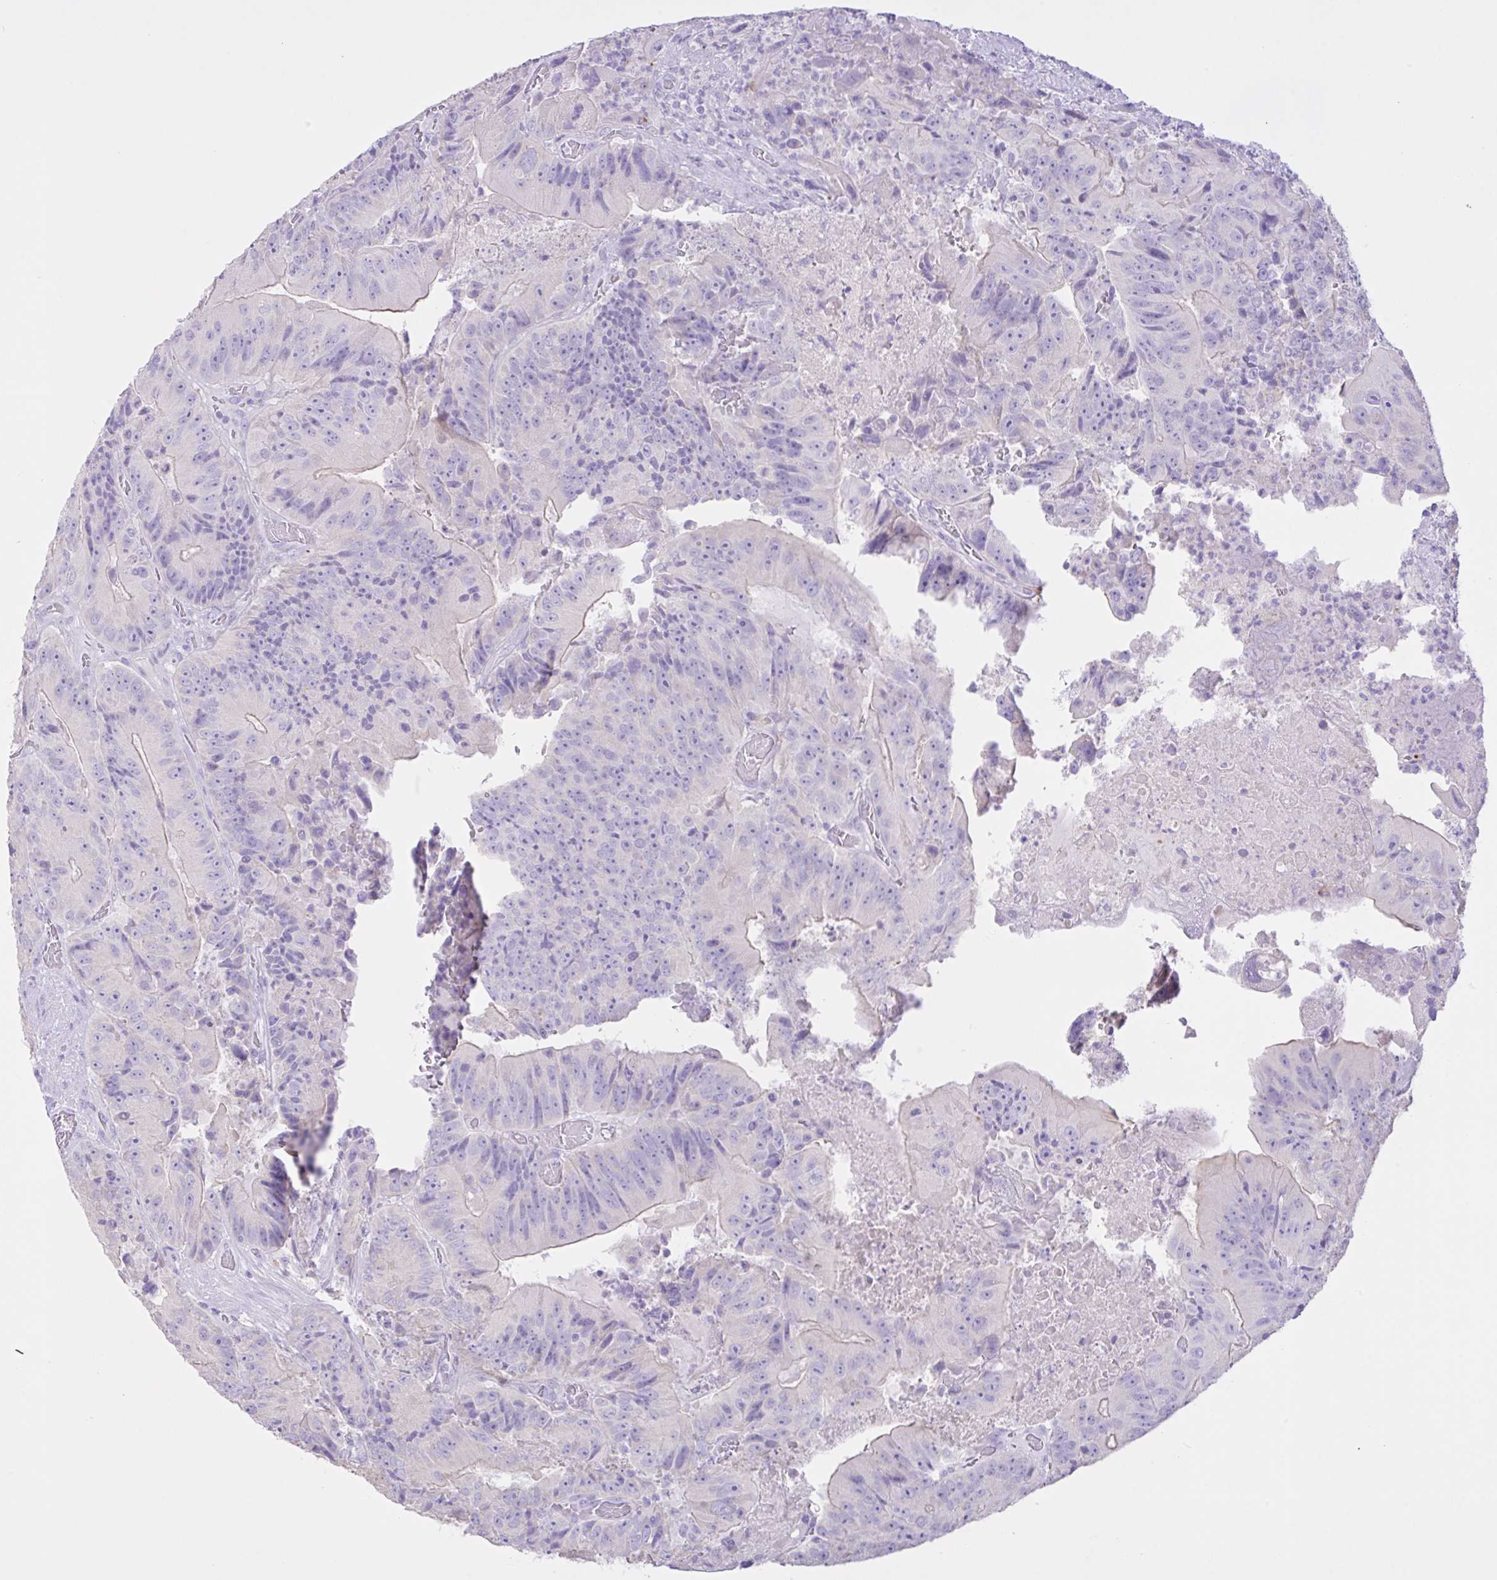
{"staining": {"intensity": "negative", "quantity": "none", "location": "none"}, "tissue": "colorectal cancer", "cell_type": "Tumor cells", "image_type": "cancer", "snomed": [{"axis": "morphology", "description": "Adenocarcinoma, NOS"}, {"axis": "topography", "description": "Colon"}], "caption": "Tumor cells are negative for protein expression in human colorectal cancer. The staining was performed using DAB to visualize the protein expression in brown, while the nuclei were stained in blue with hematoxylin (Magnification: 20x).", "gene": "CST11", "patient": {"sex": "female", "age": 86}}